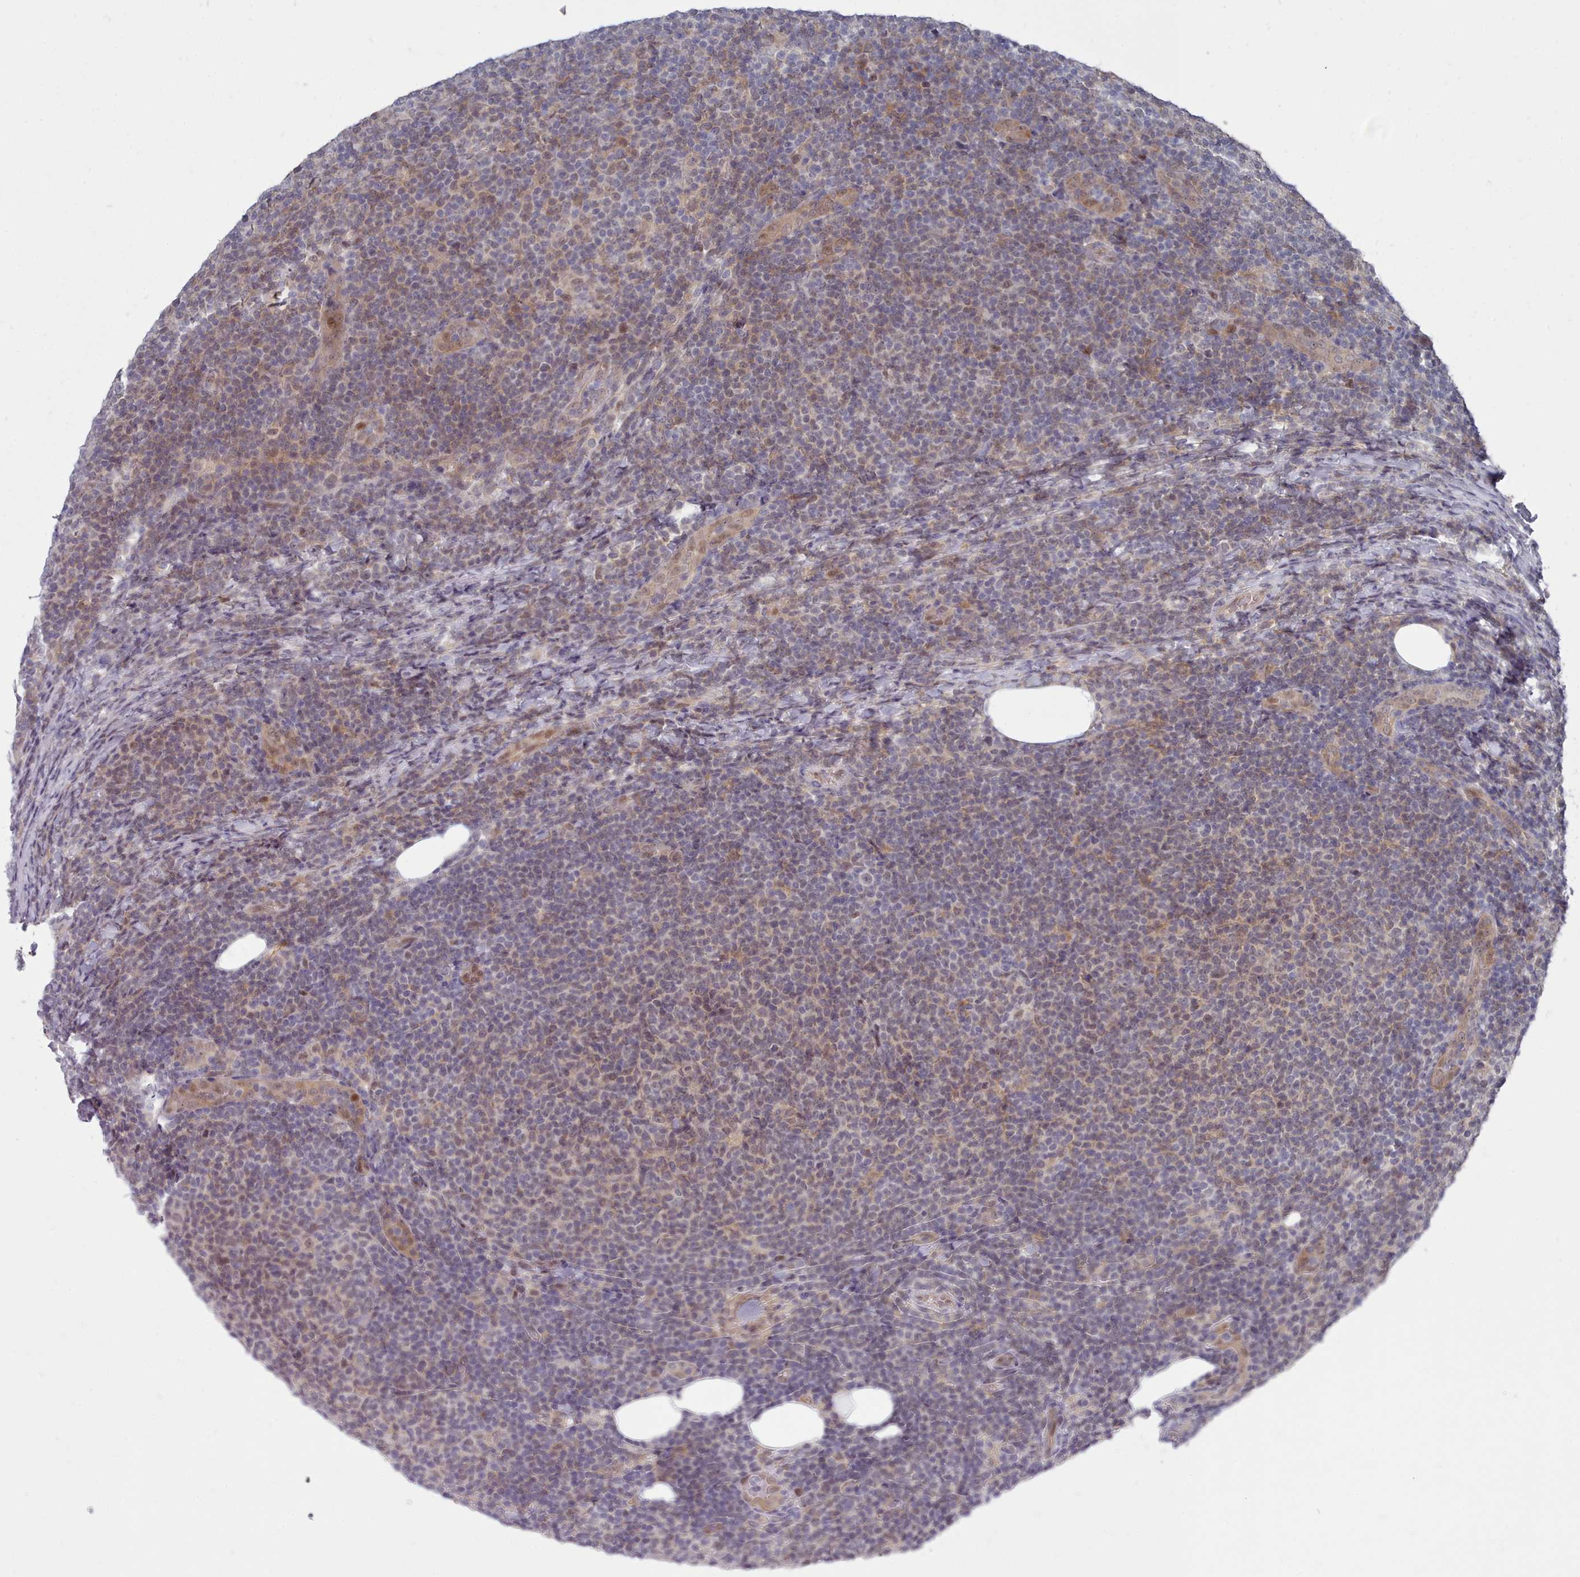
{"staining": {"intensity": "weak", "quantity": "<25%", "location": "nuclear"}, "tissue": "lymphoma", "cell_type": "Tumor cells", "image_type": "cancer", "snomed": [{"axis": "morphology", "description": "Malignant lymphoma, non-Hodgkin's type, Low grade"}, {"axis": "topography", "description": "Lymph node"}], "caption": "Tumor cells are negative for protein expression in human malignant lymphoma, non-Hodgkin's type (low-grade).", "gene": "GINS1", "patient": {"sex": "male", "age": 66}}